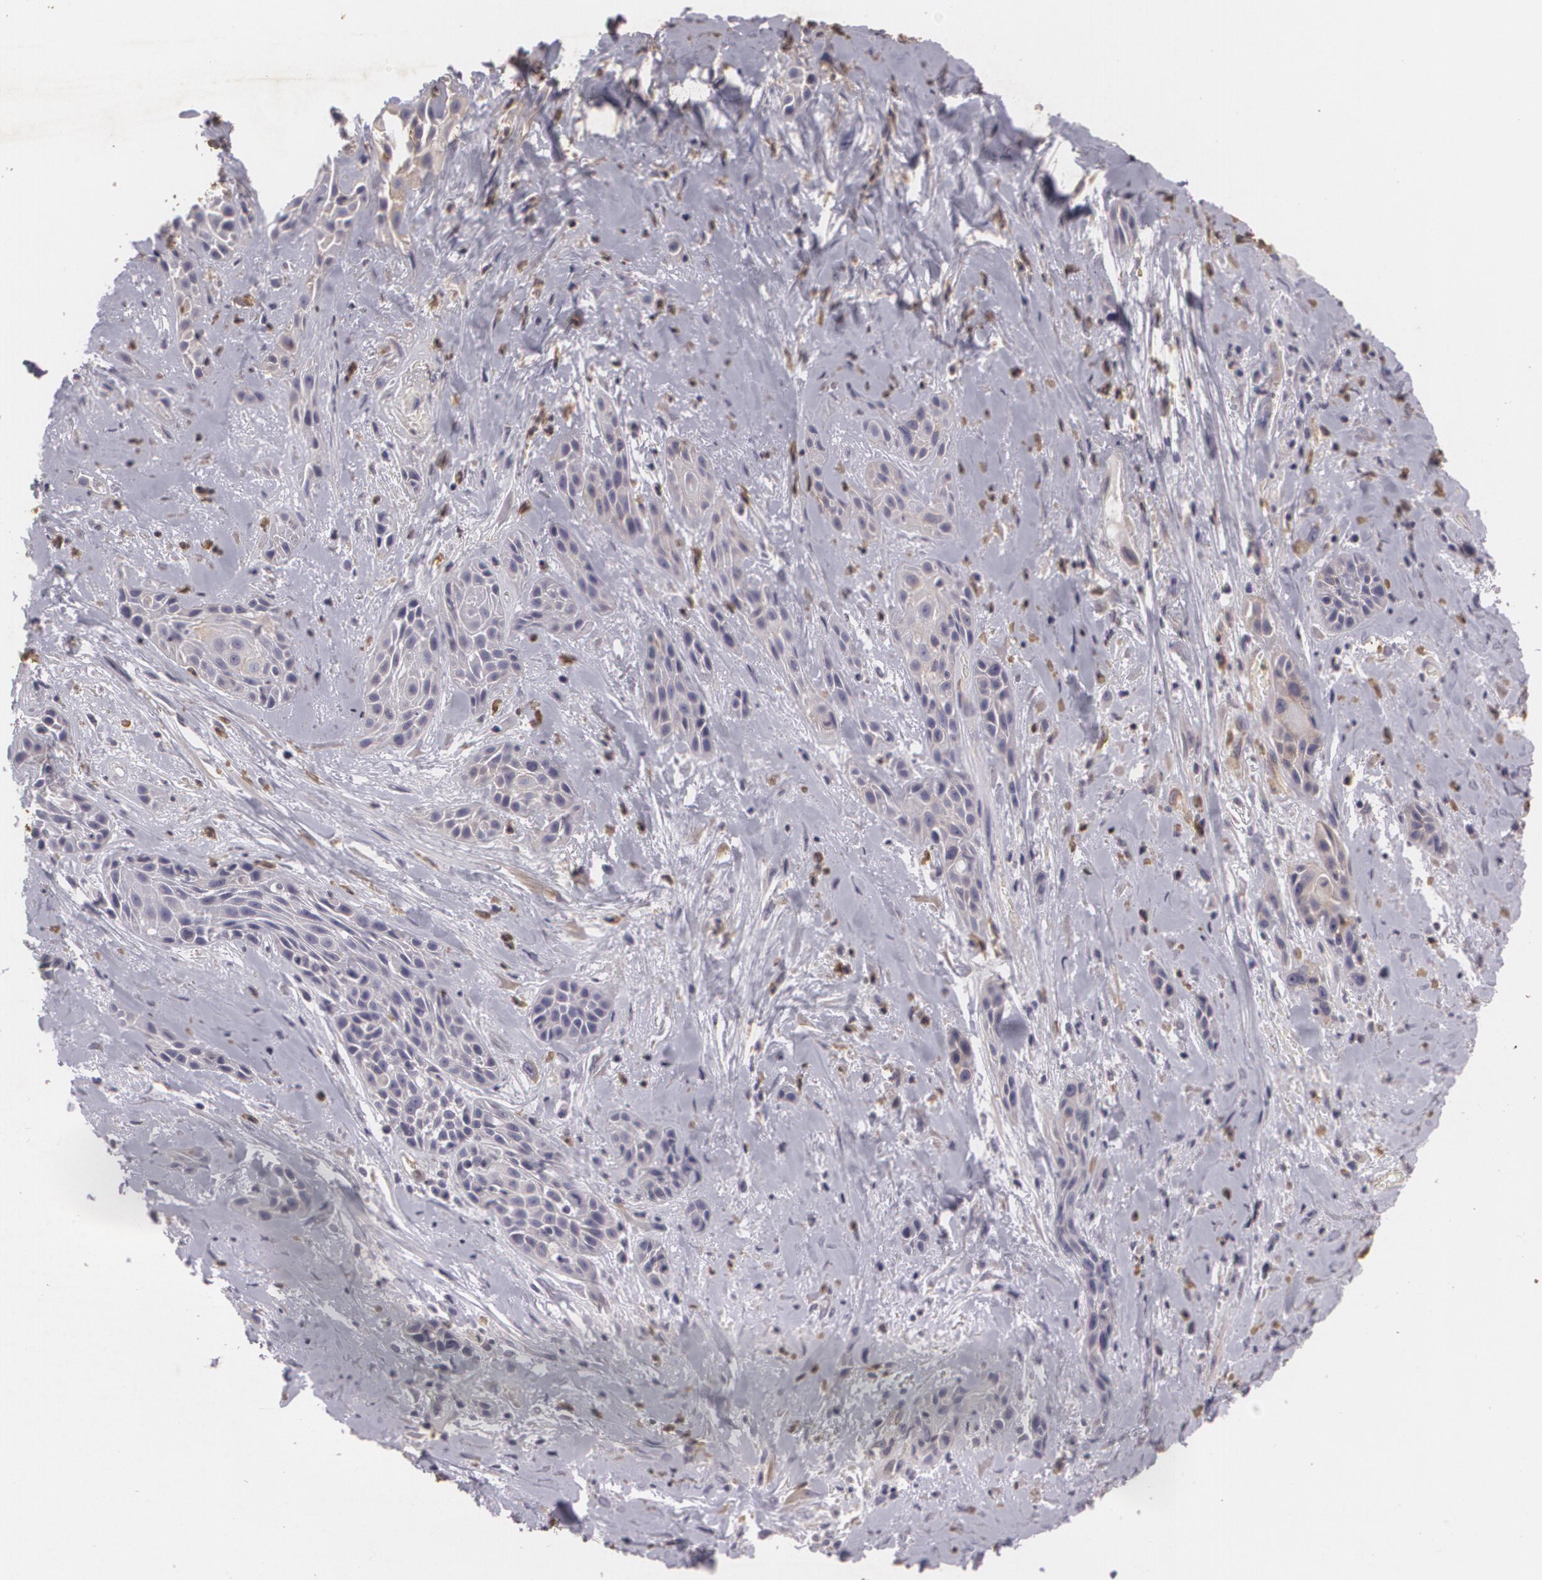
{"staining": {"intensity": "weak", "quantity": "<25%", "location": "cytoplasmic/membranous"}, "tissue": "skin cancer", "cell_type": "Tumor cells", "image_type": "cancer", "snomed": [{"axis": "morphology", "description": "Squamous cell carcinoma, NOS"}, {"axis": "topography", "description": "Skin"}, {"axis": "topography", "description": "Anal"}], "caption": "There is no significant positivity in tumor cells of skin cancer. (Stains: DAB (3,3'-diaminobenzidine) immunohistochemistry (IHC) with hematoxylin counter stain, Microscopy: brightfield microscopy at high magnification).", "gene": "KCNA4", "patient": {"sex": "male", "age": 64}}